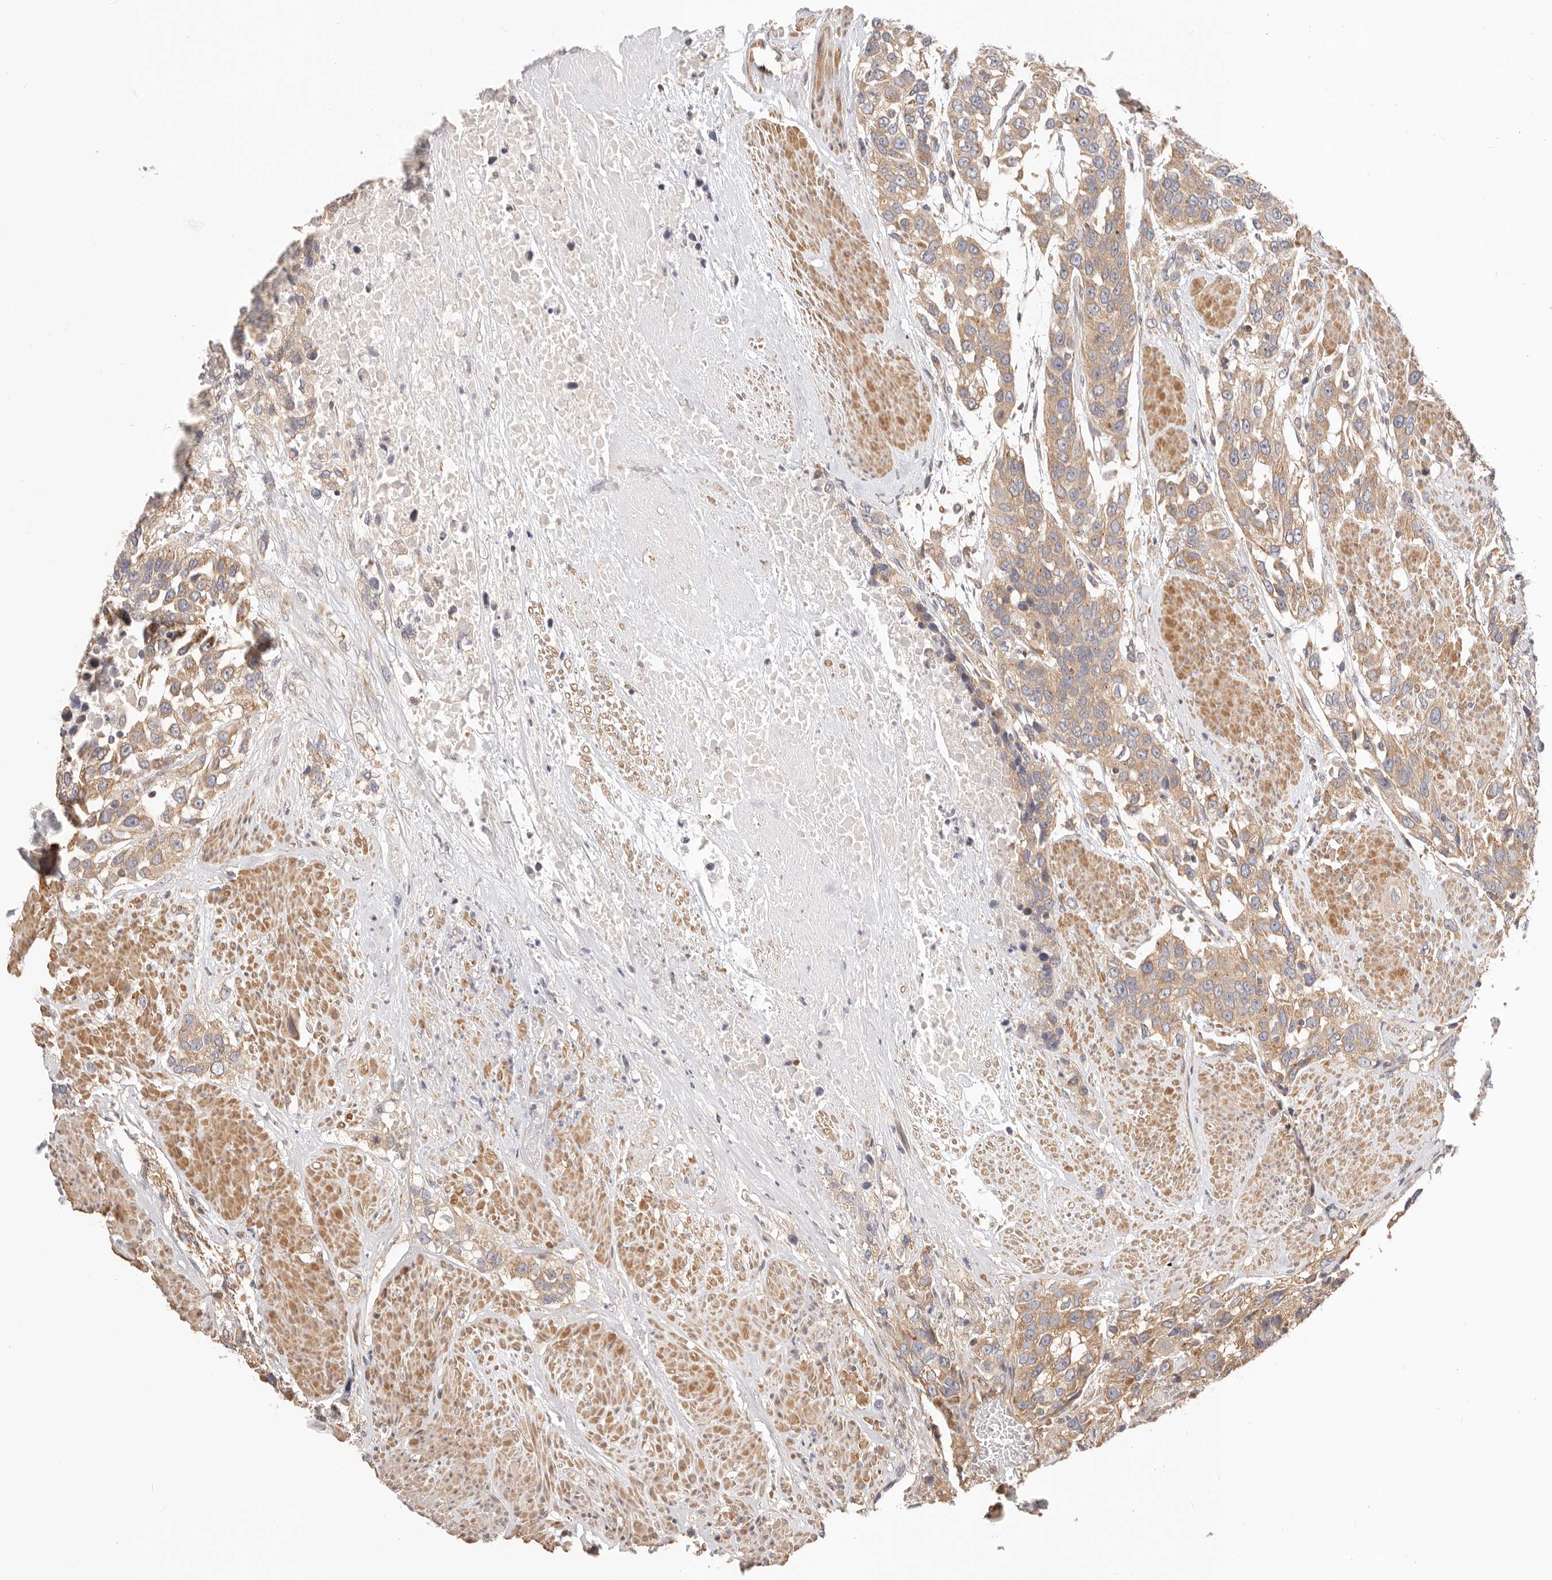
{"staining": {"intensity": "moderate", "quantity": ">75%", "location": "cytoplasmic/membranous"}, "tissue": "urothelial cancer", "cell_type": "Tumor cells", "image_type": "cancer", "snomed": [{"axis": "morphology", "description": "Urothelial carcinoma, High grade"}, {"axis": "topography", "description": "Urinary bladder"}], "caption": "This is a histology image of immunohistochemistry (IHC) staining of urothelial cancer, which shows moderate staining in the cytoplasmic/membranous of tumor cells.", "gene": "KCMF1", "patient": {"sex": "female", "age": 80}}